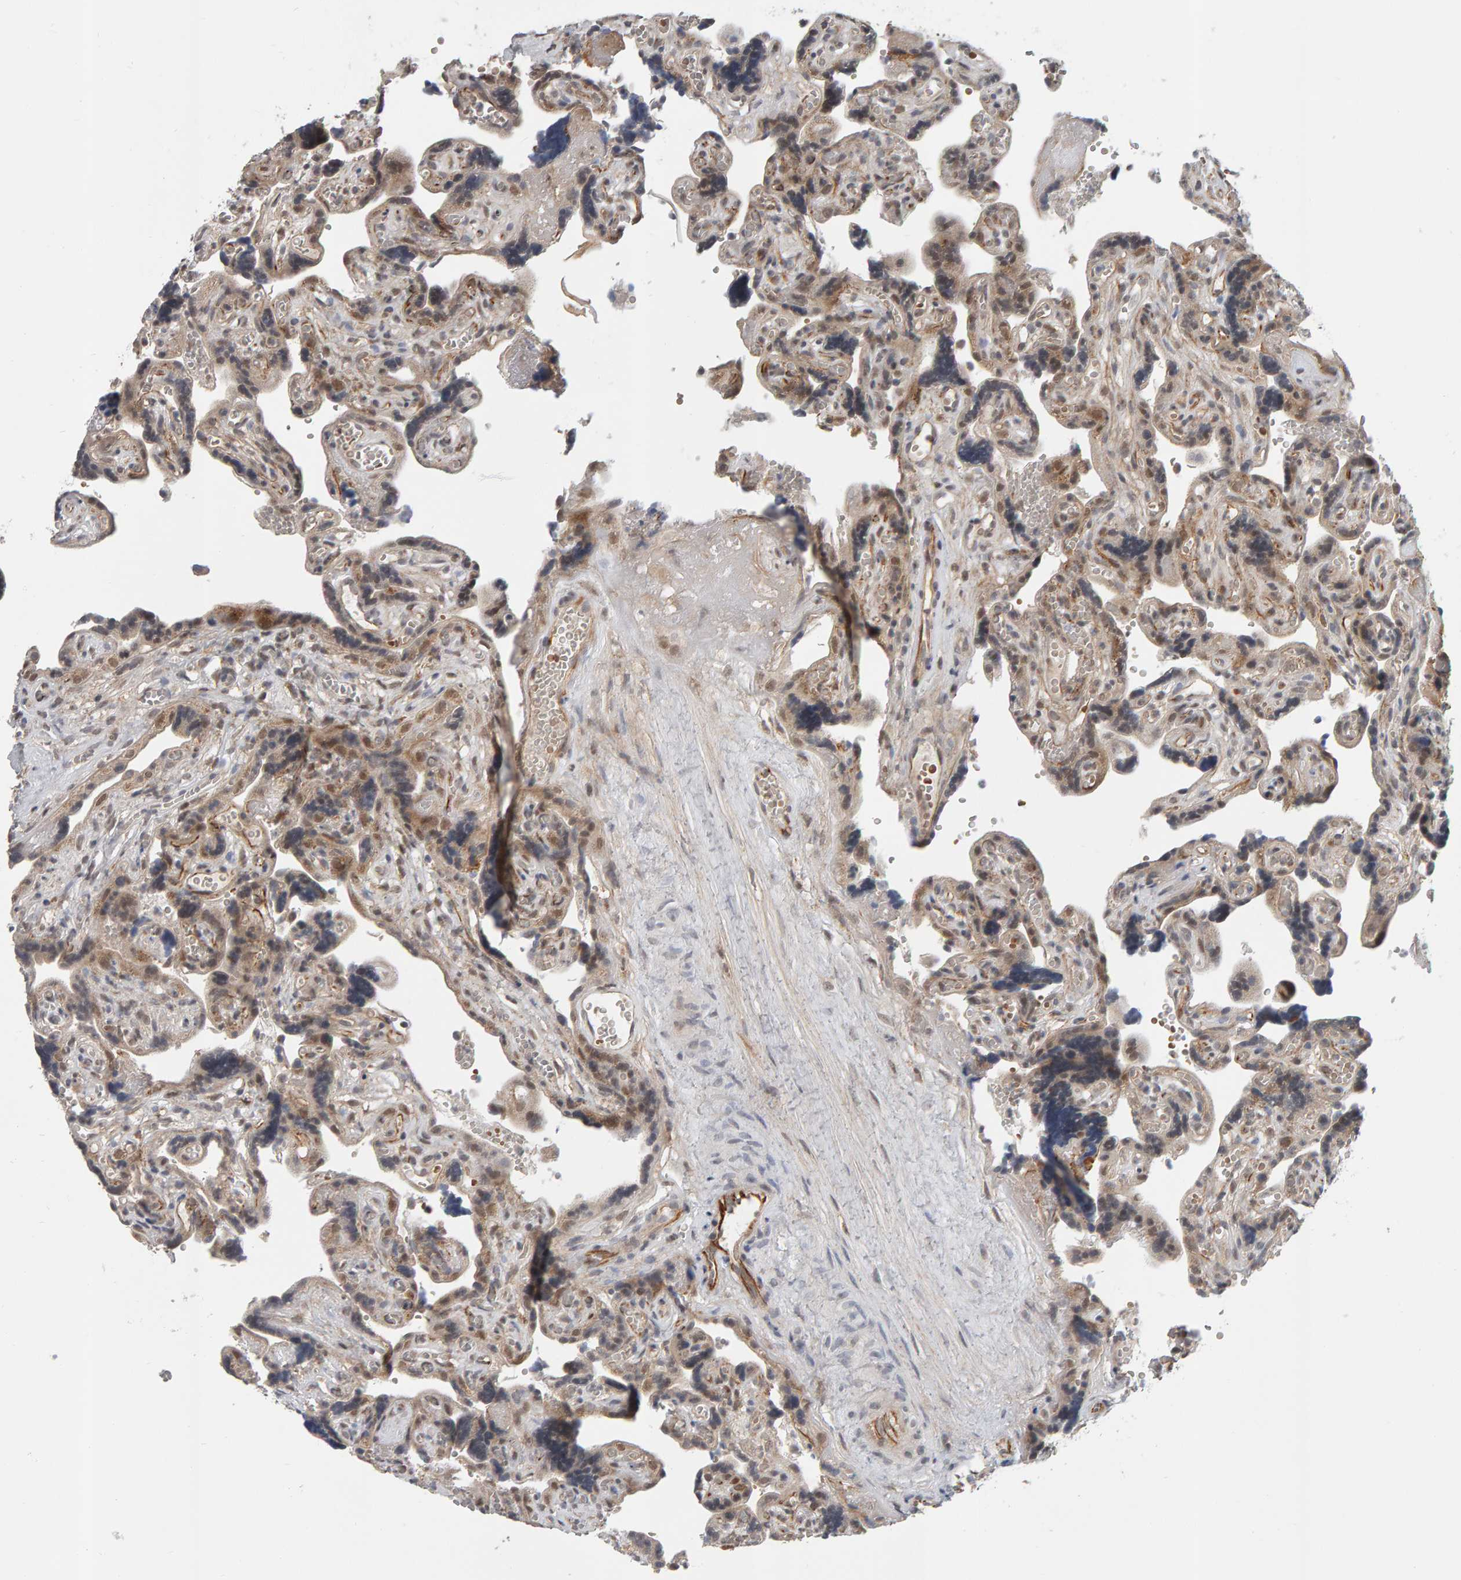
{"staining": {"intensity": "moderate", "quantity": ">75%", "location": "cytoplasmic/membranous,nuclear"}, "tissue": "placenta", "cell_type": "Trophoblastic cells", "image_type": "normal", "snomed": [{"axis": "morphology", "description": "Normal tissue, NOS"}, {"axis": "topography", "description": "Placenta"}], "caption": "This photomicrograph shows normal placenta stained with immunohistochemistry to label a protein in brown. The cytoplasmic/membranous,nuclear of trophoblastic cells show moderate positivity for the protein. Nuclei are counter-stained blue.", "gene": "DAP3", "patient": {"sex": "female", "age": 30}}